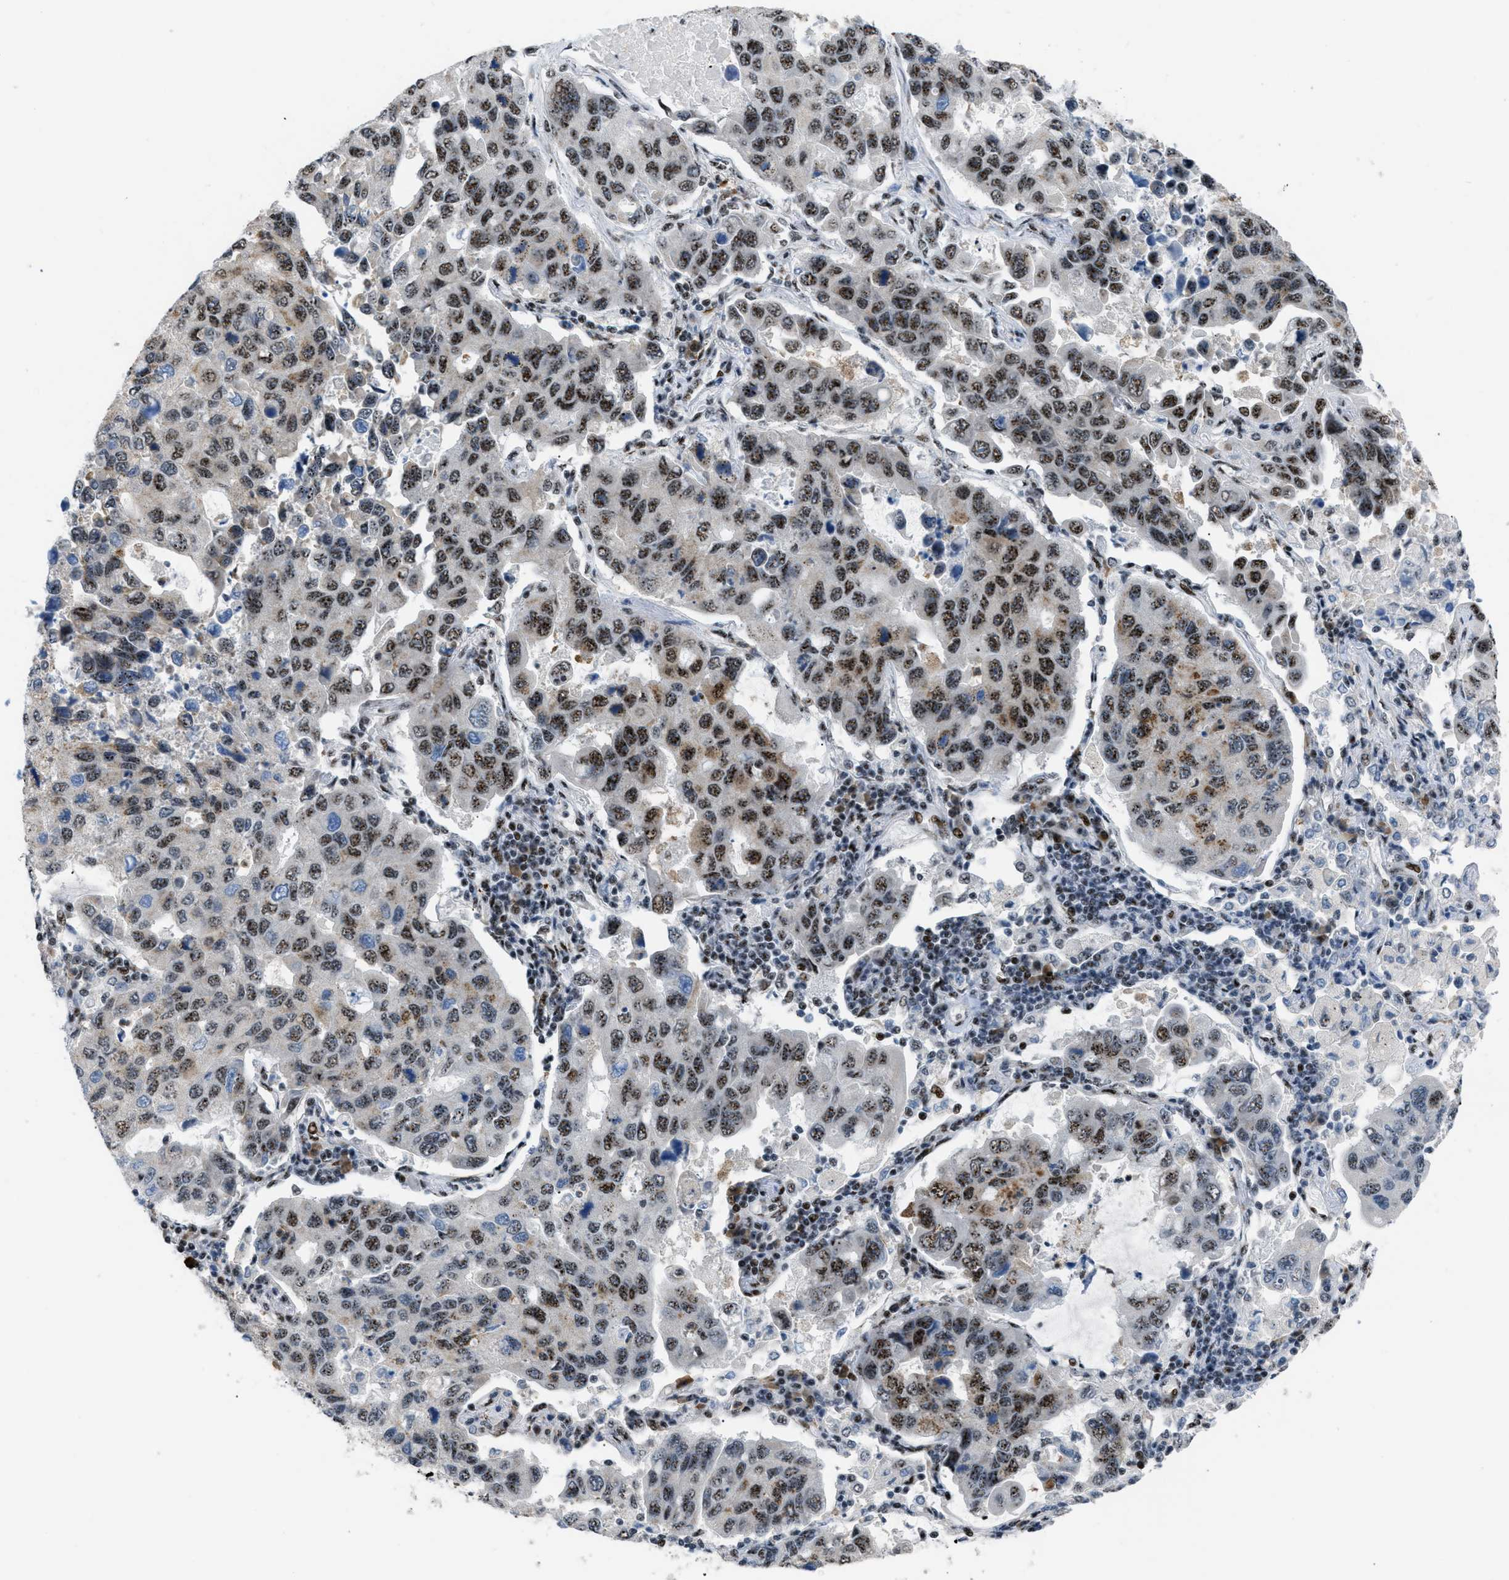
{"staining": {"intensity": "moderate", "quantity": ">75%", "location": "nuclear"}, "tissue": "lung cancer", "cell_type": "Tumor cells", "image_type": "cancer", "snomed": [{"axis": "morphology", "description": "Adenocarcinoma, NOS"}, {"axis": "topography", "description": "Lung"}], "caption": "Immunohistochemical staining of lung adenocarcinoma exhibits moderate nuclear protein staining in approximately >75% of tumor cells.", "gene": "CDR2", "patient": {"sex": "male", "age": 64}}